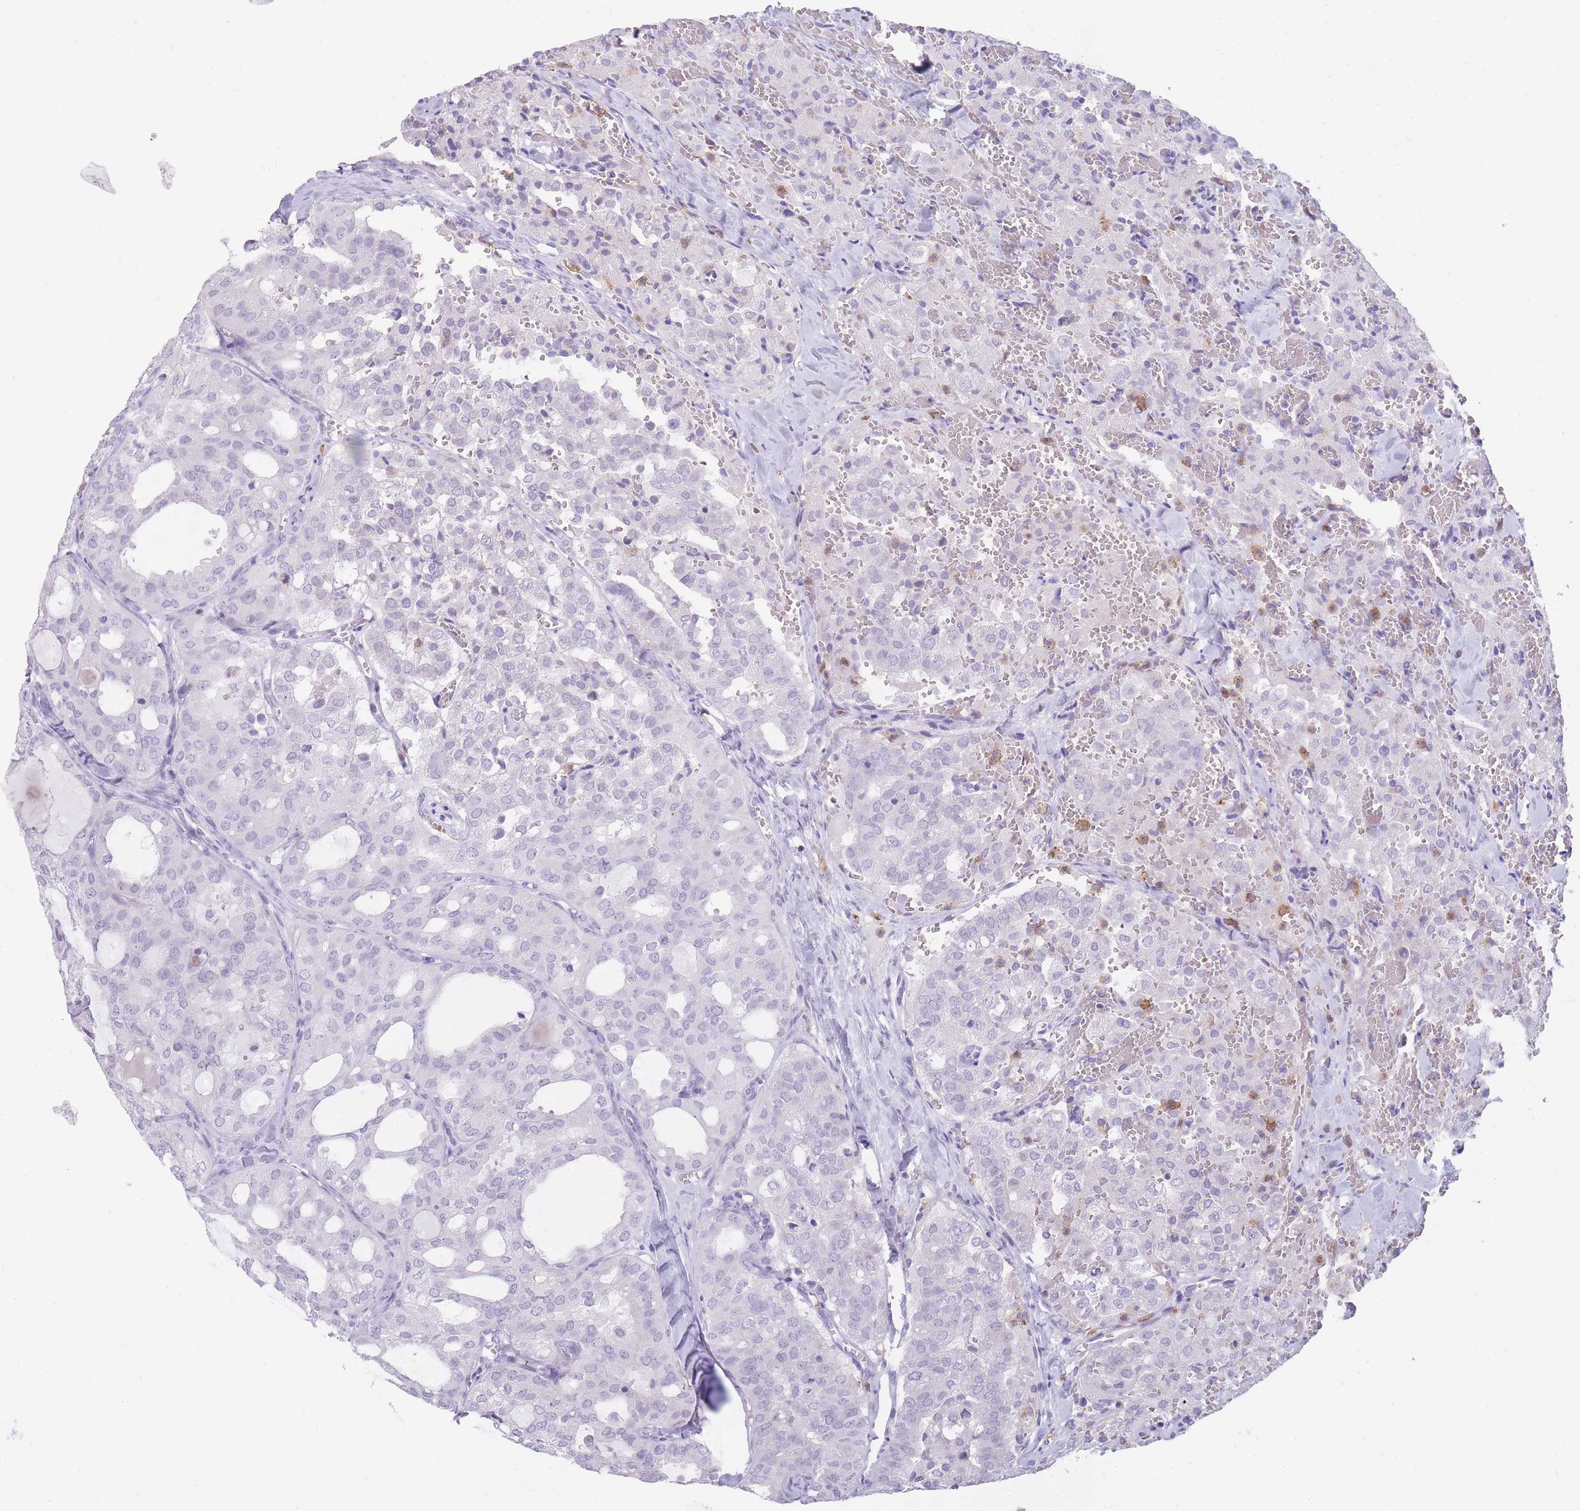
{"staining": {"intensity": "negative", "quantity": "none", "location": "none"}, "tissue": "thyroid cancer", "cell_type": "Tumor cells", "image_type": "cancer", "snomed": [{"axis": "morphology", "description": "Follicular adenoma carcinoma, NOS"}, {"axis": "topography", "description": "Thyroid gland"}], "caption": "DAB immunohistochemical staining of human thyroid cancer reveals no significant expression in tumor cells.", "gene": "CR1L", "patient": {"sex": "male", "age": 75}}